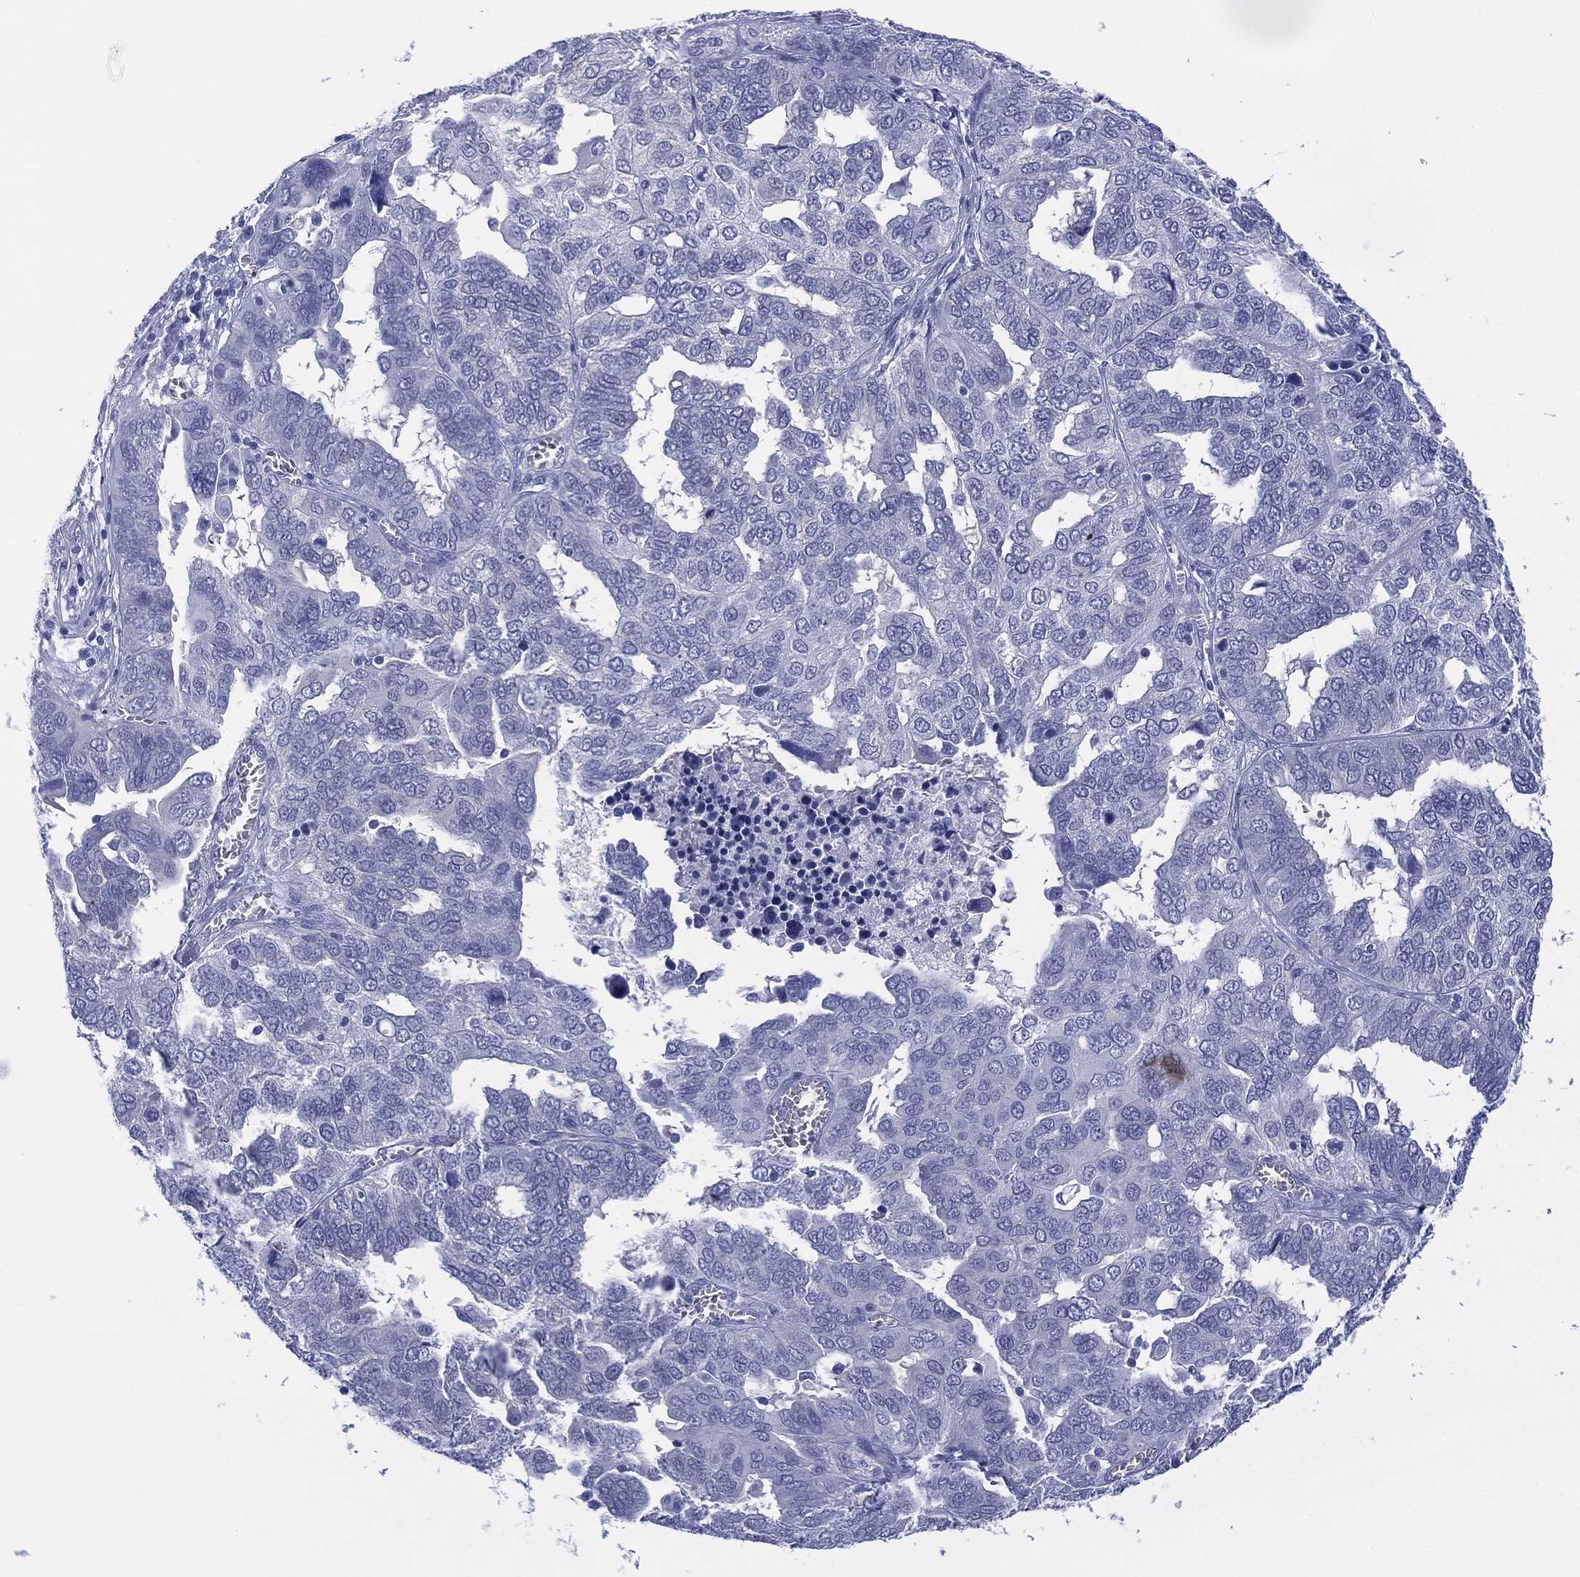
{"staining": {"intensity": "negative", "quantity": "none", "location": "none"}, "tissue": "ovarian cancer", "cell_type": "Tumor cells", "image_type": "cancer", "snomed": [{"axis": "morphology", "description": "Carcinoma, endometroid"}, {"axis": "topography", "description": "Soft tissue"}, {"axis": "topography", "description": "Ovary"}], "caption": "The photomicrograph reveals no significant expression in tumor cells of ovarian endometroid carcinoma. Brightfield microscopy of immunohistochemistry stained with DAB (brown) and hematoxylin (blue), captured at high magnification.", "gene": "DSG1", "patient": {"sex": "female", "age": 52}}